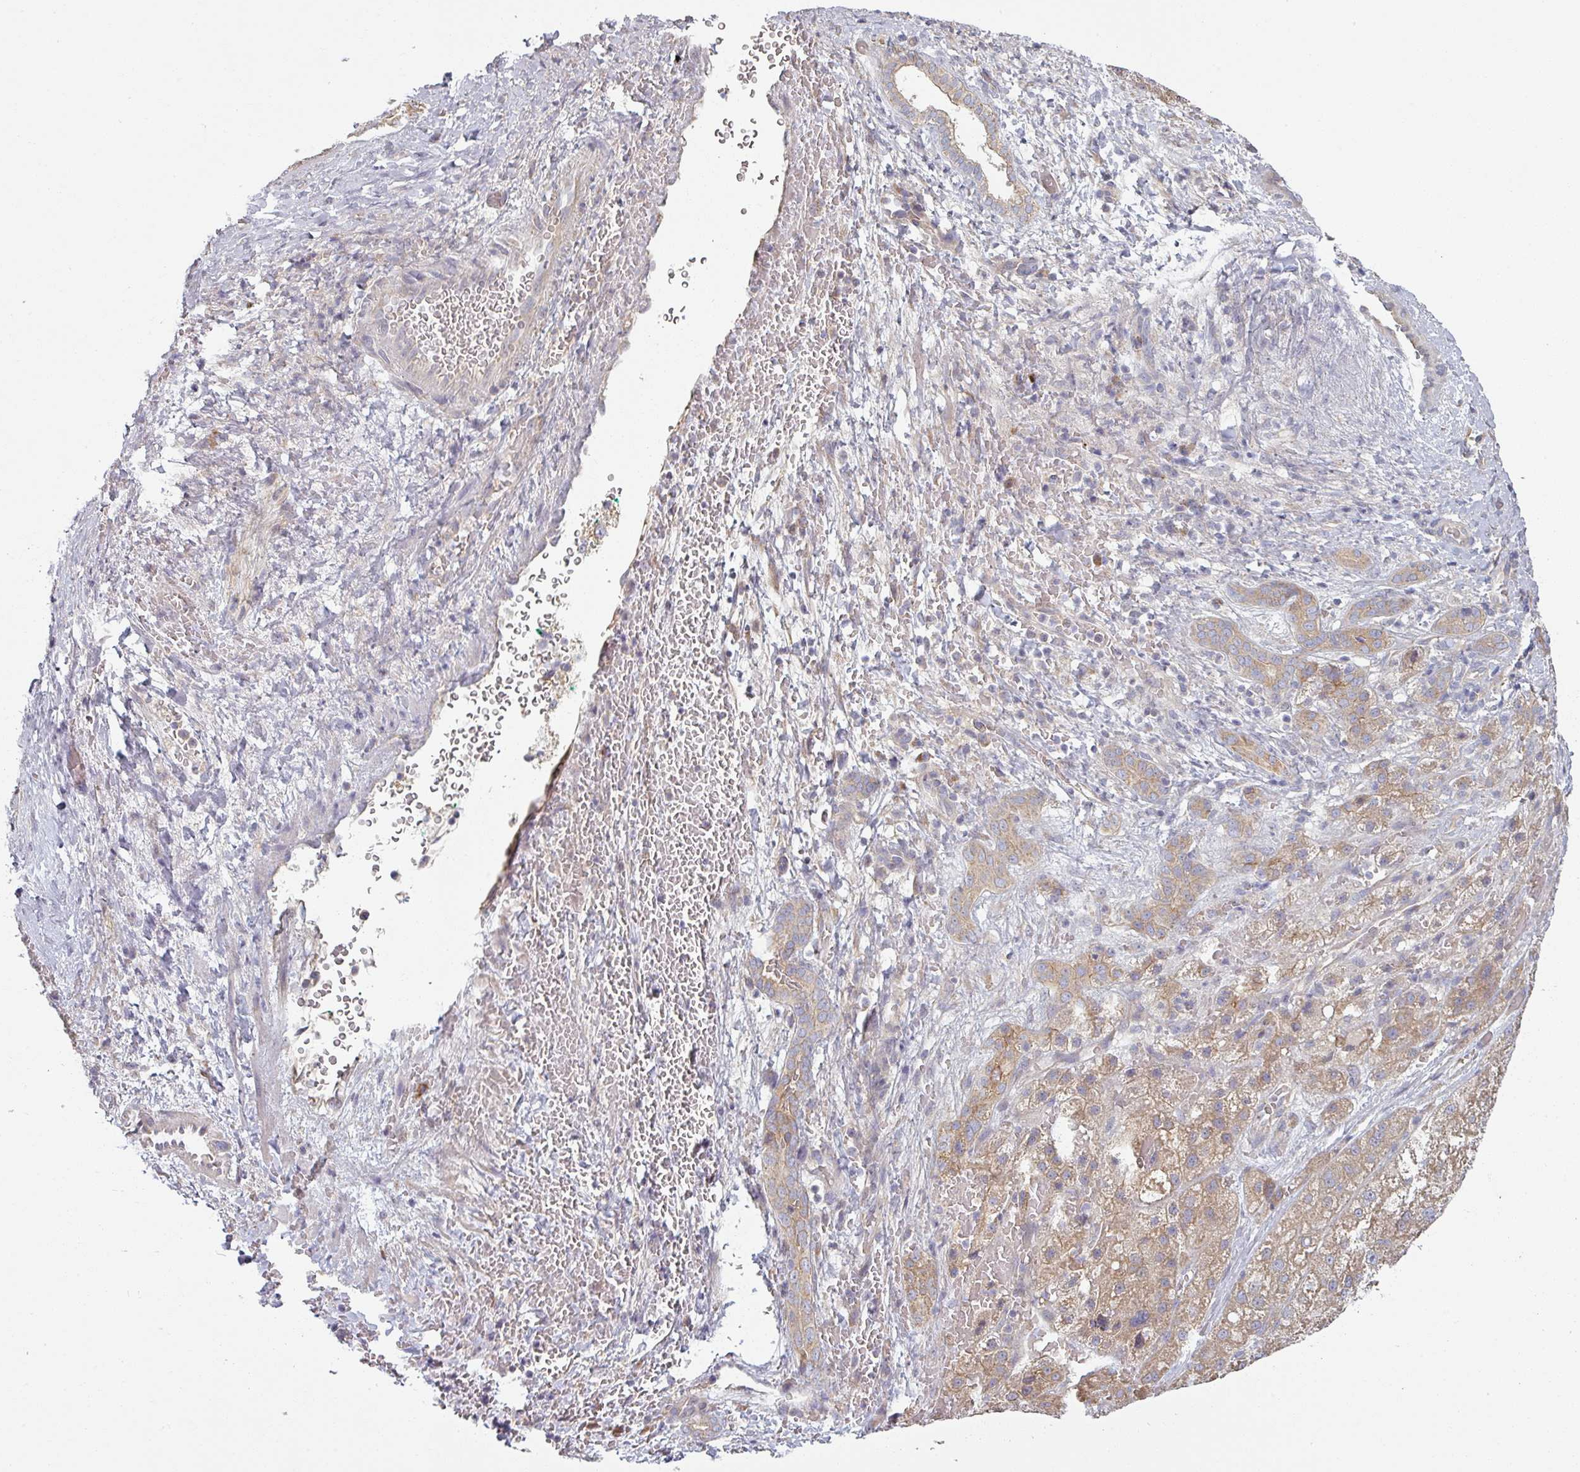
{"staining": {"intensity": "weak", "quantity": ">75%", "location": "cytoplasmic/membranous"}, "tissue": "liver cancer", "cell_type": "Tumor cells", "image_type": "cancer", "snomed": [{"axis": "morphology", "description": "Carcinoma, Hepatocellular, NOS"}, {"axis": "topography", "description": "Liver"}], "caption": "IHC staining of liver cancer, which displays low levels of weak cytoplasmic/membranous expression in approximately >75% of tumor cells indicating weak cytoplasmic/membranous protein positivity. The staining was performed using DAB (brown) for protein detection and nuclei were counterstained in hematoxylin (blue).", "gene": "PLEKHJ1", "patient": {"sex": "male", "age": 57}}